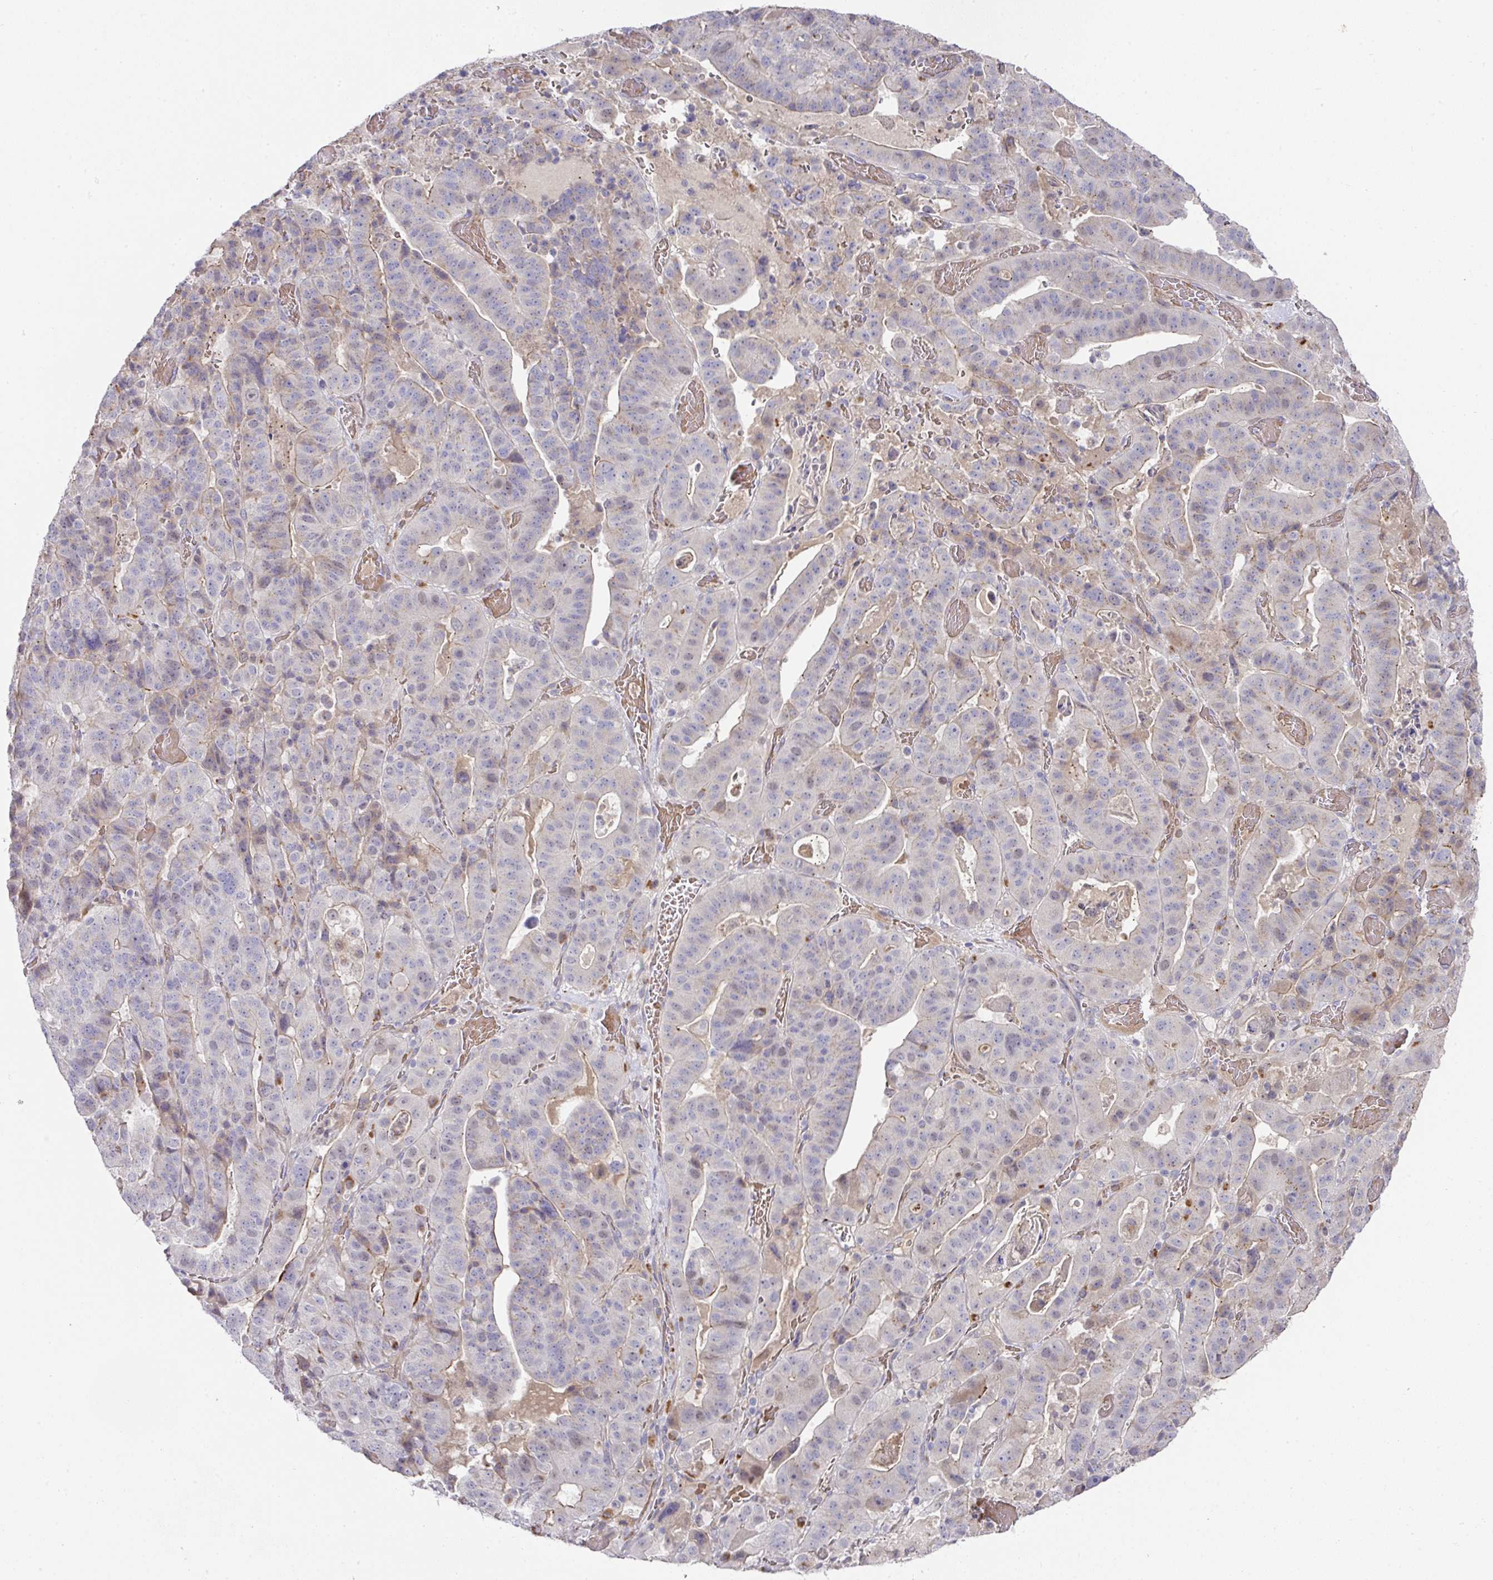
{"staining": {"intensity": "negative", "quantity": "none", "location": "none"}, "tissue": "stomach cancer", "cell_type": "Tumor cells", "image_type": "cancer", "snomed": [{"axis": "morphology", "description": "Adenocarcinoma, NOS"}, {"axis": "topography", "description": "Stomach"}], "caption": "The image demonstrates no significant positivity in tumor cells of adenocarcinoma (stomach).", "gene": "TARM1", "patient": {"sex": "male", "age": 48}}